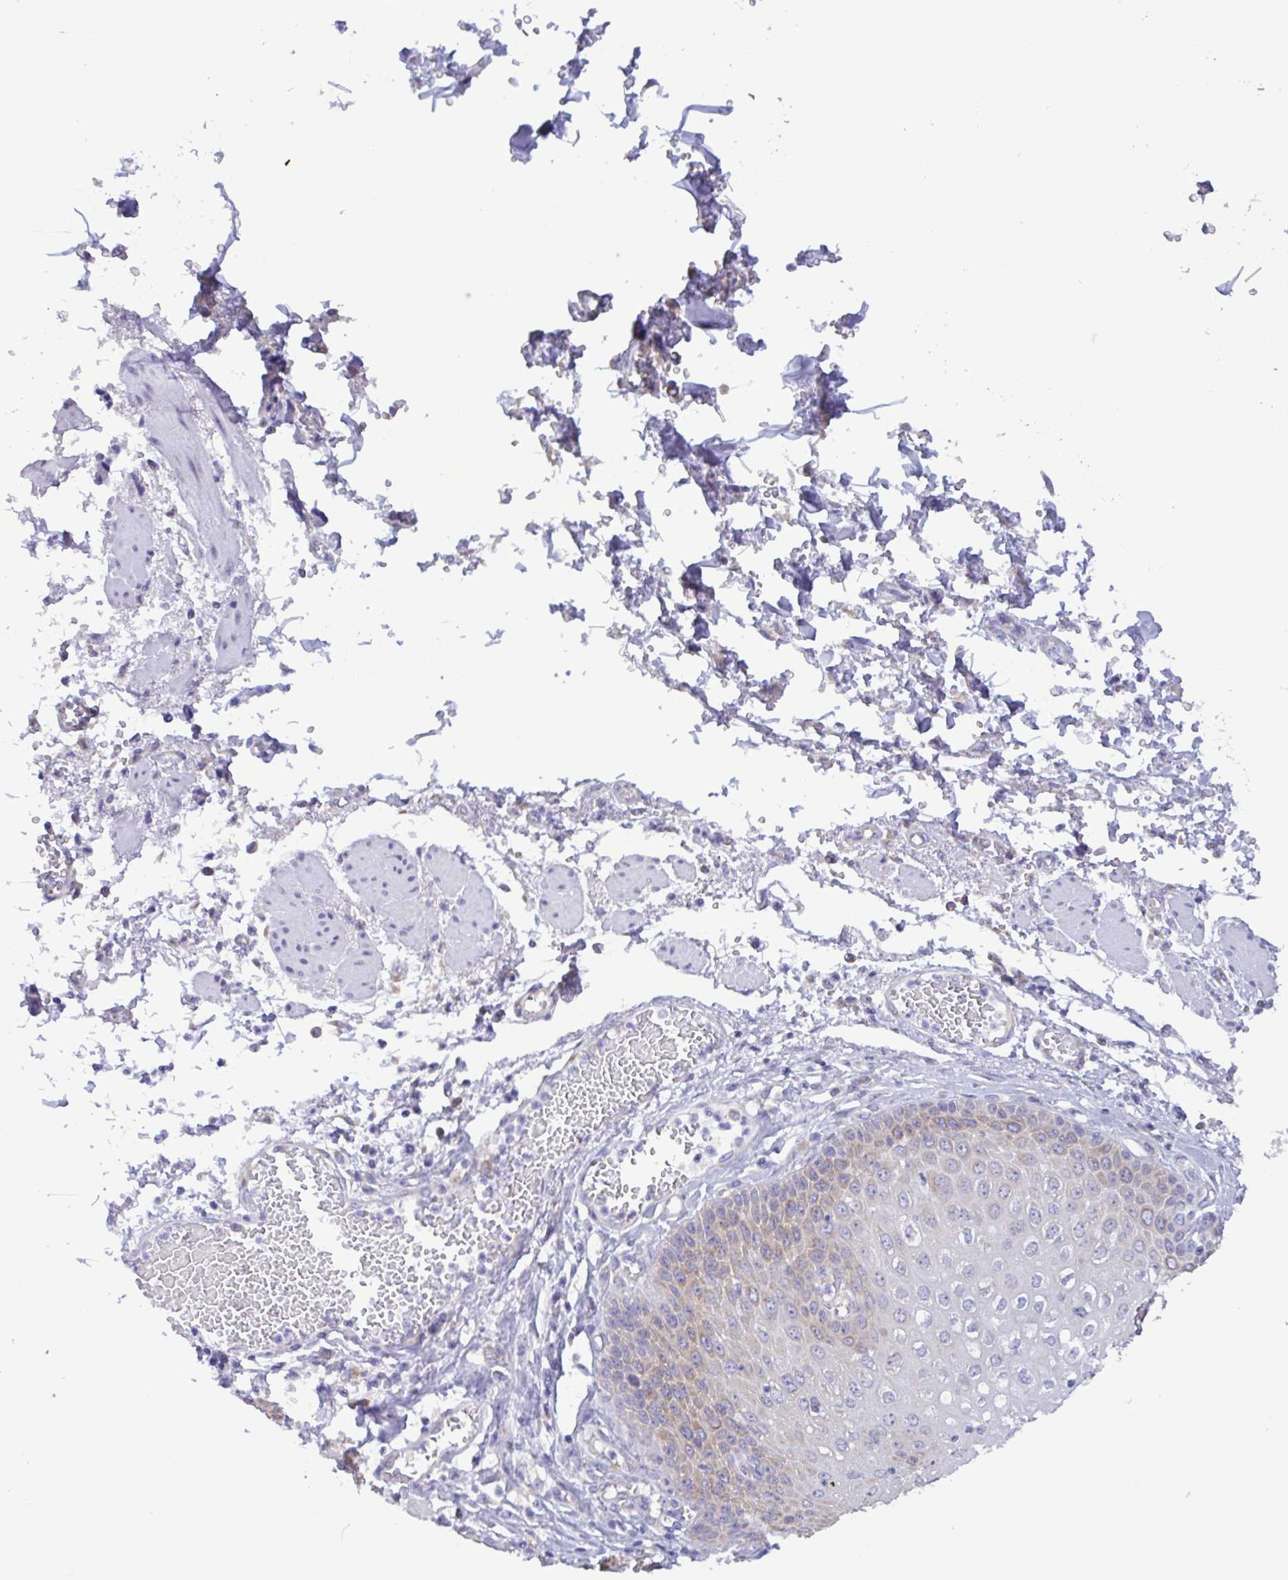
{"staining": {"intensity": "weak", "quantity": "<25%", "location": "cytoplasmic/membranous"}, "tissue": "esophagus", "cell_type": "Squamous epithelial cells", "image_type": "normal", "snomed": [{"axis": "morphology", "description": "Normal tissue, NOS"}, {"axis": "morphology", "description": "Adenocarcinoma, NOS"}, {"axis": "topography", "description": "Esophagus"}], "caption": "This is an immunohistochemistry (IHC) micrograph of unremarkable esophagus. There is no positivity in squamous epithelial cells.", "gene": "TNNI3", "patient": {"sex": "male", "age": 81}}